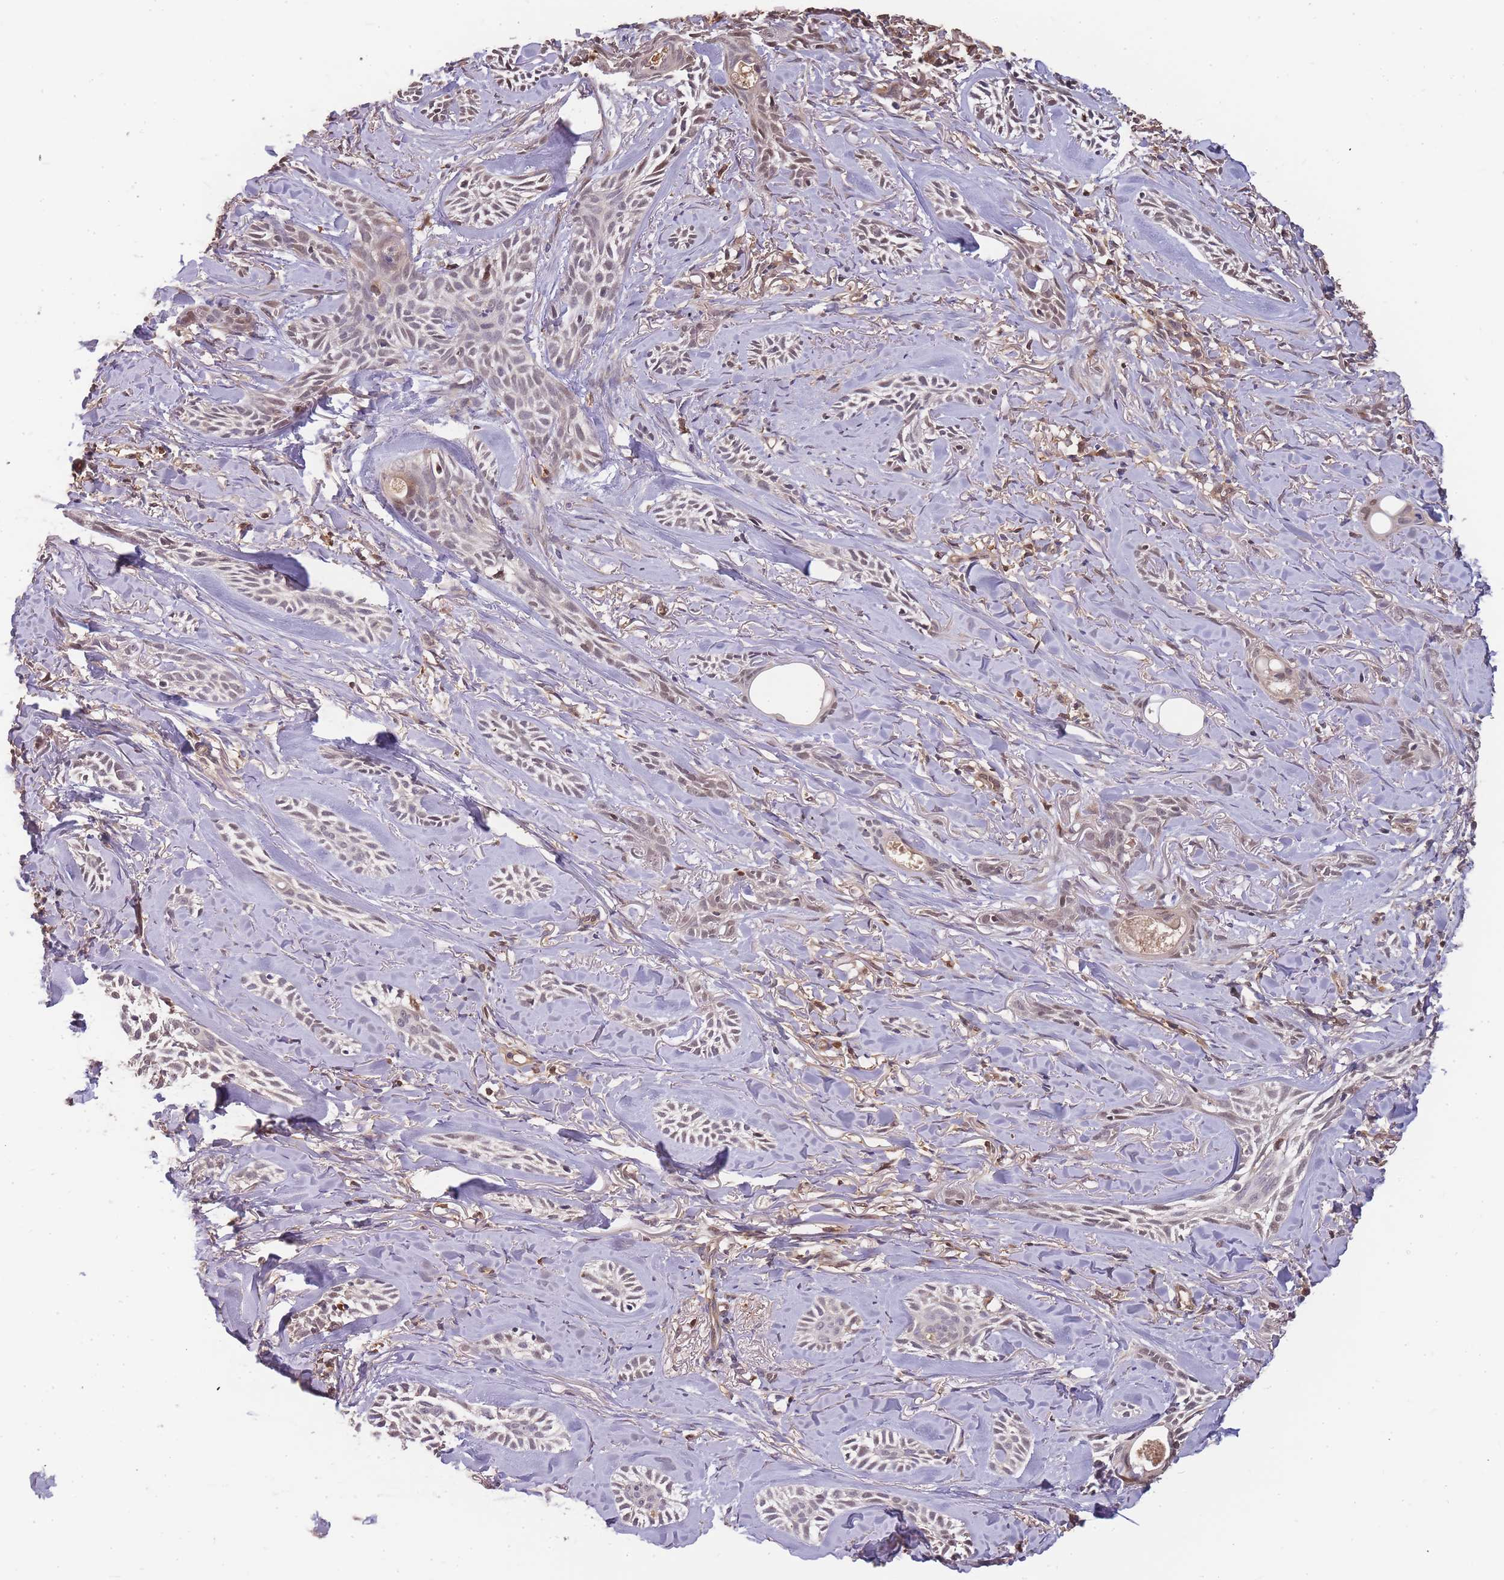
{"staining": {"intensity": "negative", "quantity": "none", "location": "none"}, "tissue": "skin cancer", "cell_type": "Tumor cells", "image_type": "cancer", "snomed": [{"axis": "morphology", "description": "Basal cell carcinoma"}, {"axis": "topography", "description": "Skin"}], "caption": "IHC image of neoplastic tissue: skin cancer (basal cell carcinoma) stained with DAB (3,3'-diaminobenzidine) reveals no significant protein staining in tumor cells.", "gene": "CDKN2AIPNL", "patient": {"sex": "female", "age": 59}}